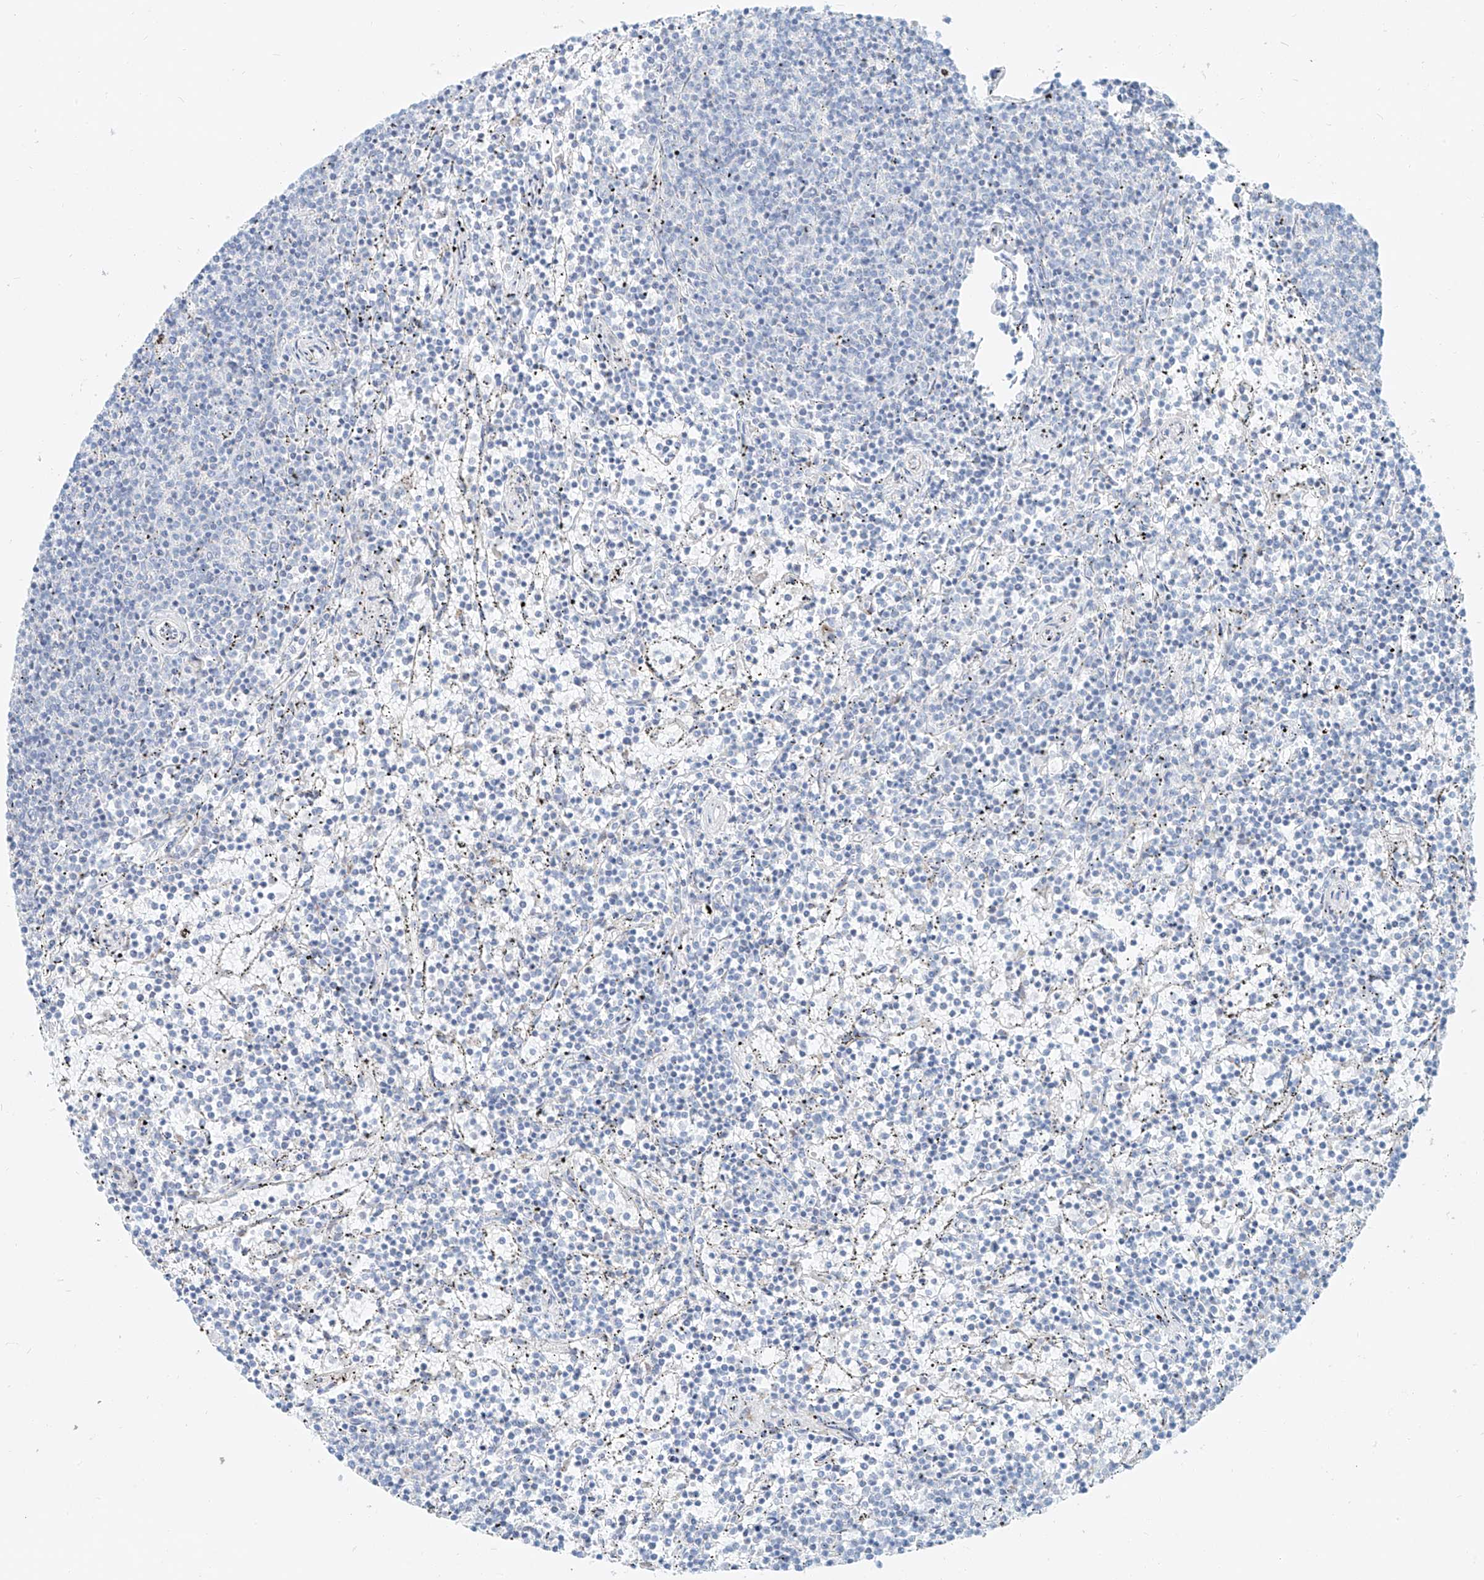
{"staining": {"intensity": "negative", "quantity": "none", "location": "none"}, "tissue": "lymphoma", "cell_type": "Tumor cells", "image_type": "cancer", "snomed": [{"axis": "morphology", "description": "Malignant lymphoma, non-Hodgkin's type, Low grade"}, {"axis": "topography", "description": "Spleen"}], "caption": "Tumor cells are negative for brown protein staining in low-grade malignant lymphoma, non-Hodgkin's type. The staining was performed using DAB to visualize the protein expression in brown, while the nuclei were stained in blue with hematoxylin (Magnification: 20x).", "gene": "AJM1", "patient": {"sex": "female", "age": 50}}